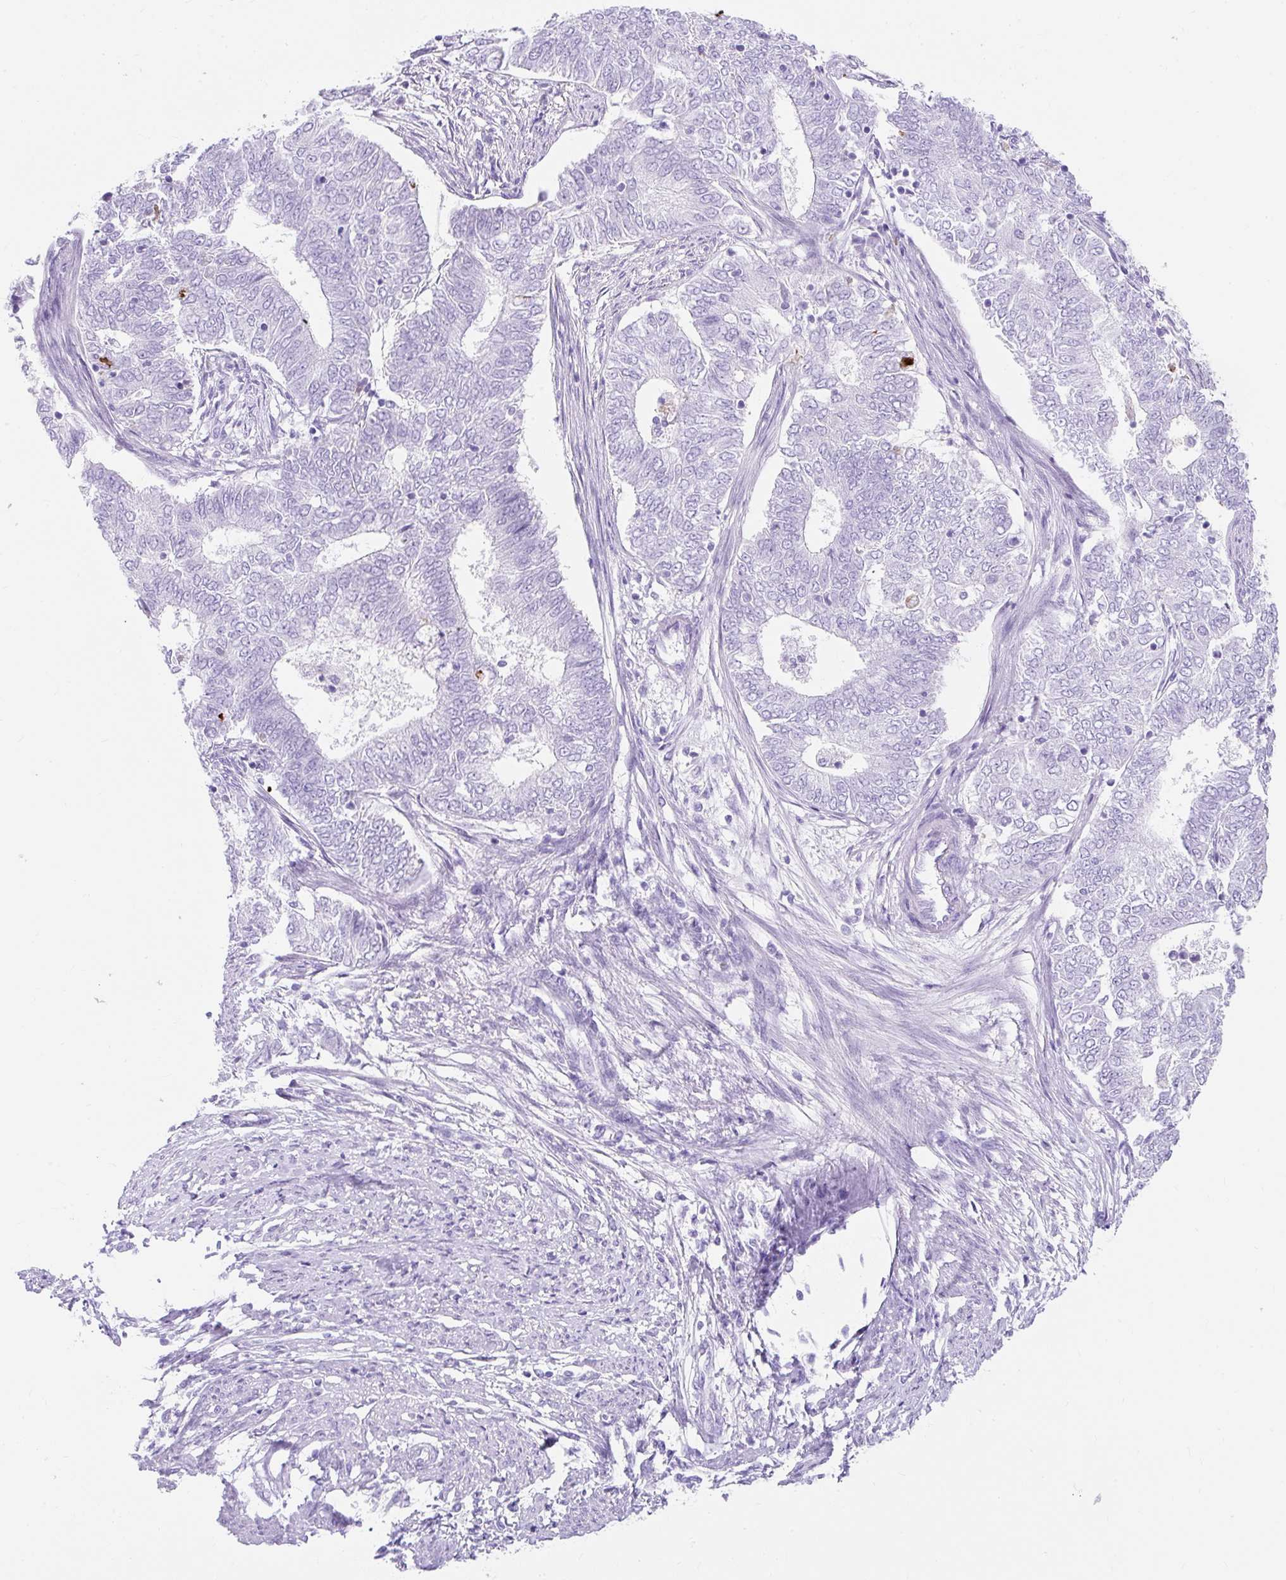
{"staining": {"intensity": "negative", "quantity": "none", "location": "none"}, "tissue": "endometrial cancer", "cell_type": "Tumor cells", "image_type": "cancer", "snomed": [{"axis": "morphology", "description": "Adenocarcinoma, NOS"}, {"axis": "topography", "description": "Endometrium"}], "caption": "Adenocarcinoma (endometrial) was stained to show a protein in brown. There is no significant staining in tumor cells. Nuclei are stained in blue.", "gene": "APOC4-APOC2", "patient": {"sex": "female", "age": 62}}